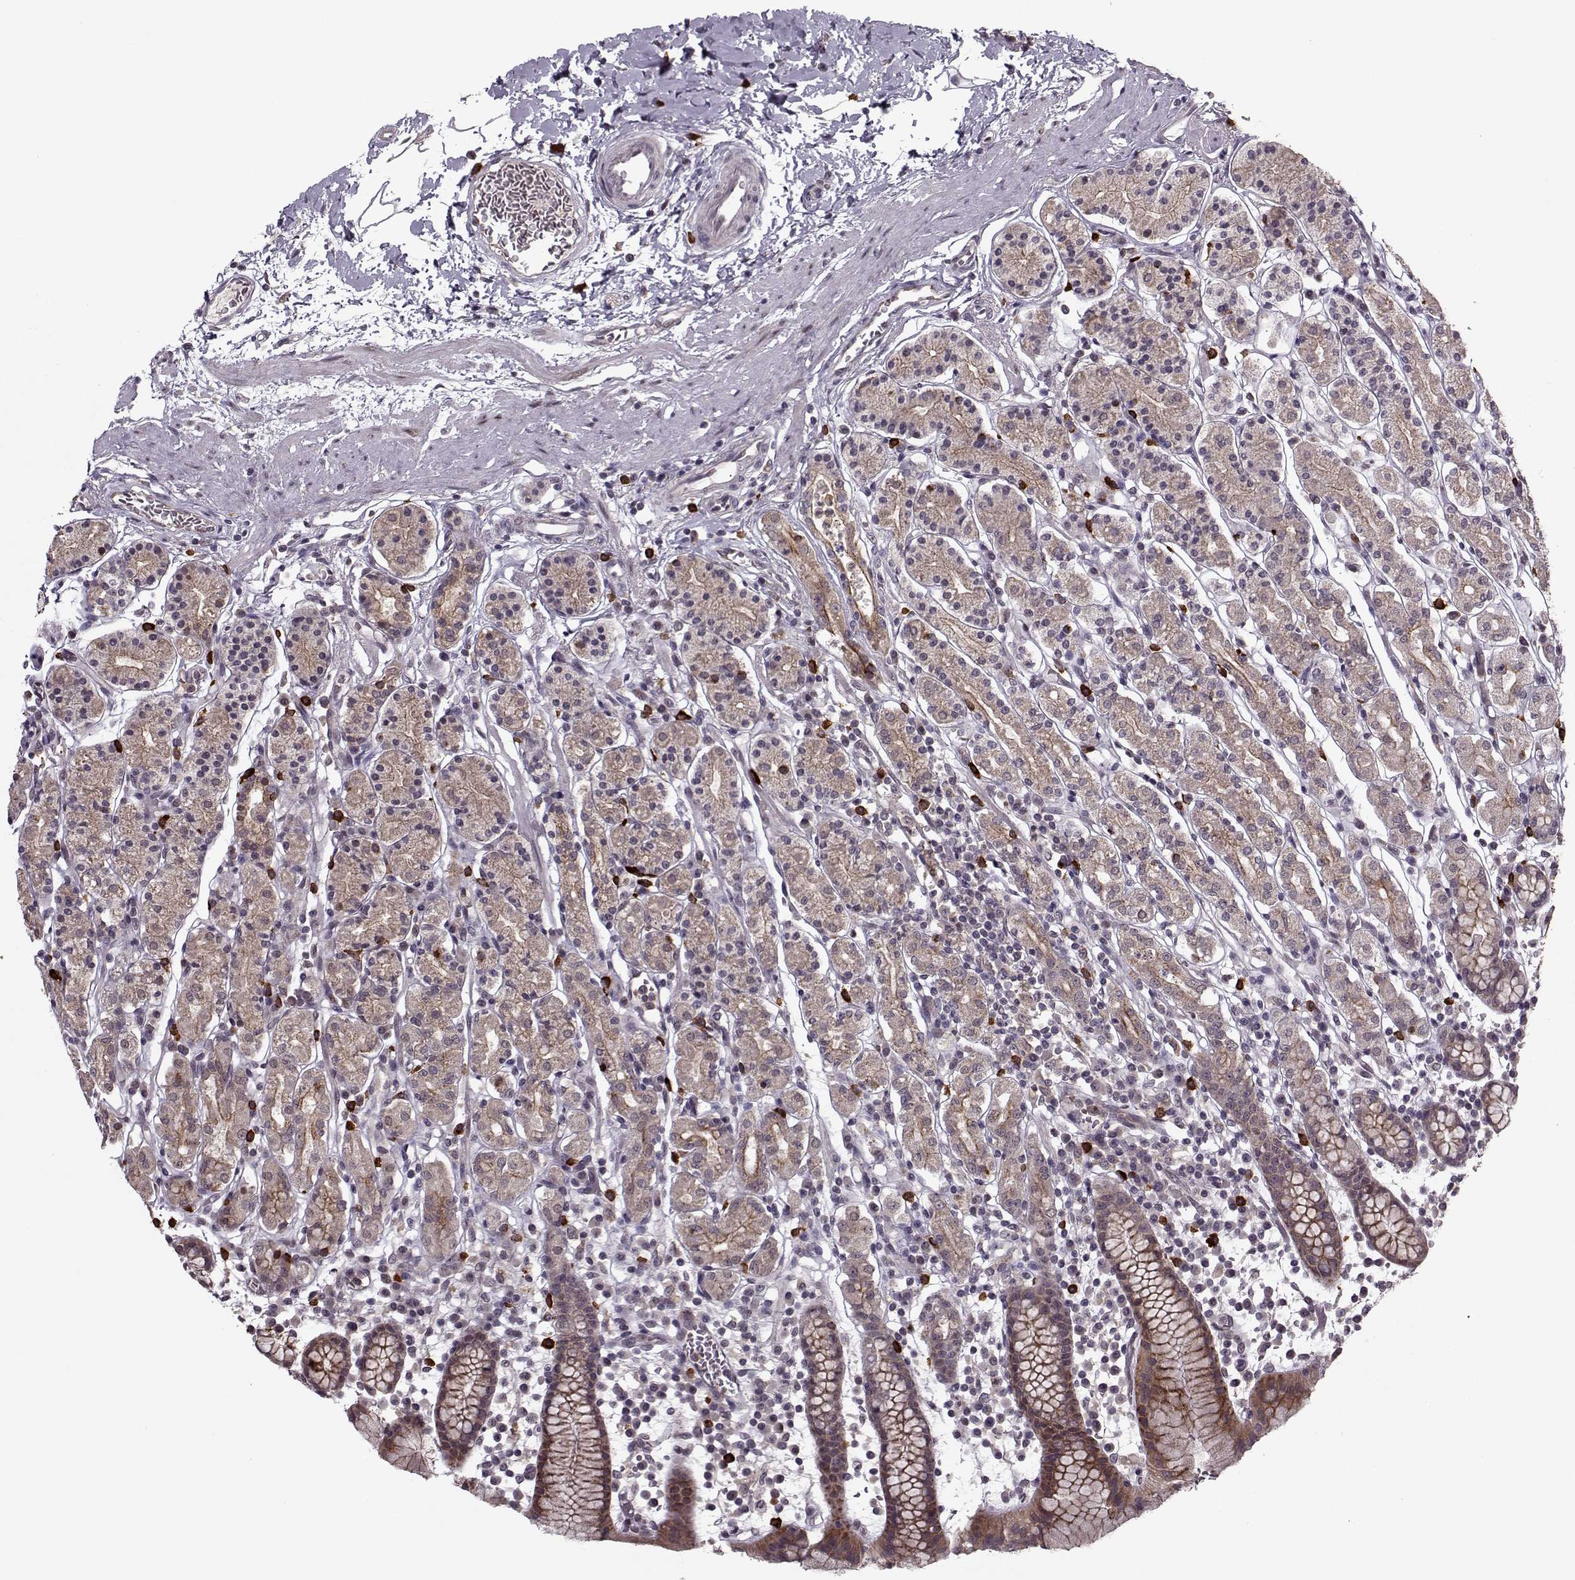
{"staining": {"intensity": "strong", "quantity": "<25%", "location": "cytoplasmic/membranous"}, "tissue": "stomach", "cell_type": "Glandular cells", "image_type": "normal", "snomed": [{"axis": "morphology", "description": "Normal tissue, NOS"}, {"axis": "topography", "description": "Stomach, upper"}, {"axis": "topography", "description": "Stomach"}], "caption": "Stomach stained with DAB (3,3'-diaminobenzidine) immunohistochemistry (IHC) demonstrates medium levels of strong cytoplasmic/membranous positivity in about <25% of glandular cells. The staining was performed using DAB (3,3'-diaminobenzidine) to visualize the protein expression in brown, while the nuclei were stained in blue with hematoxylin (Magnification: 20x).", "gene": "DENND4B", "patient": {"sex": "male", "age": 62}}